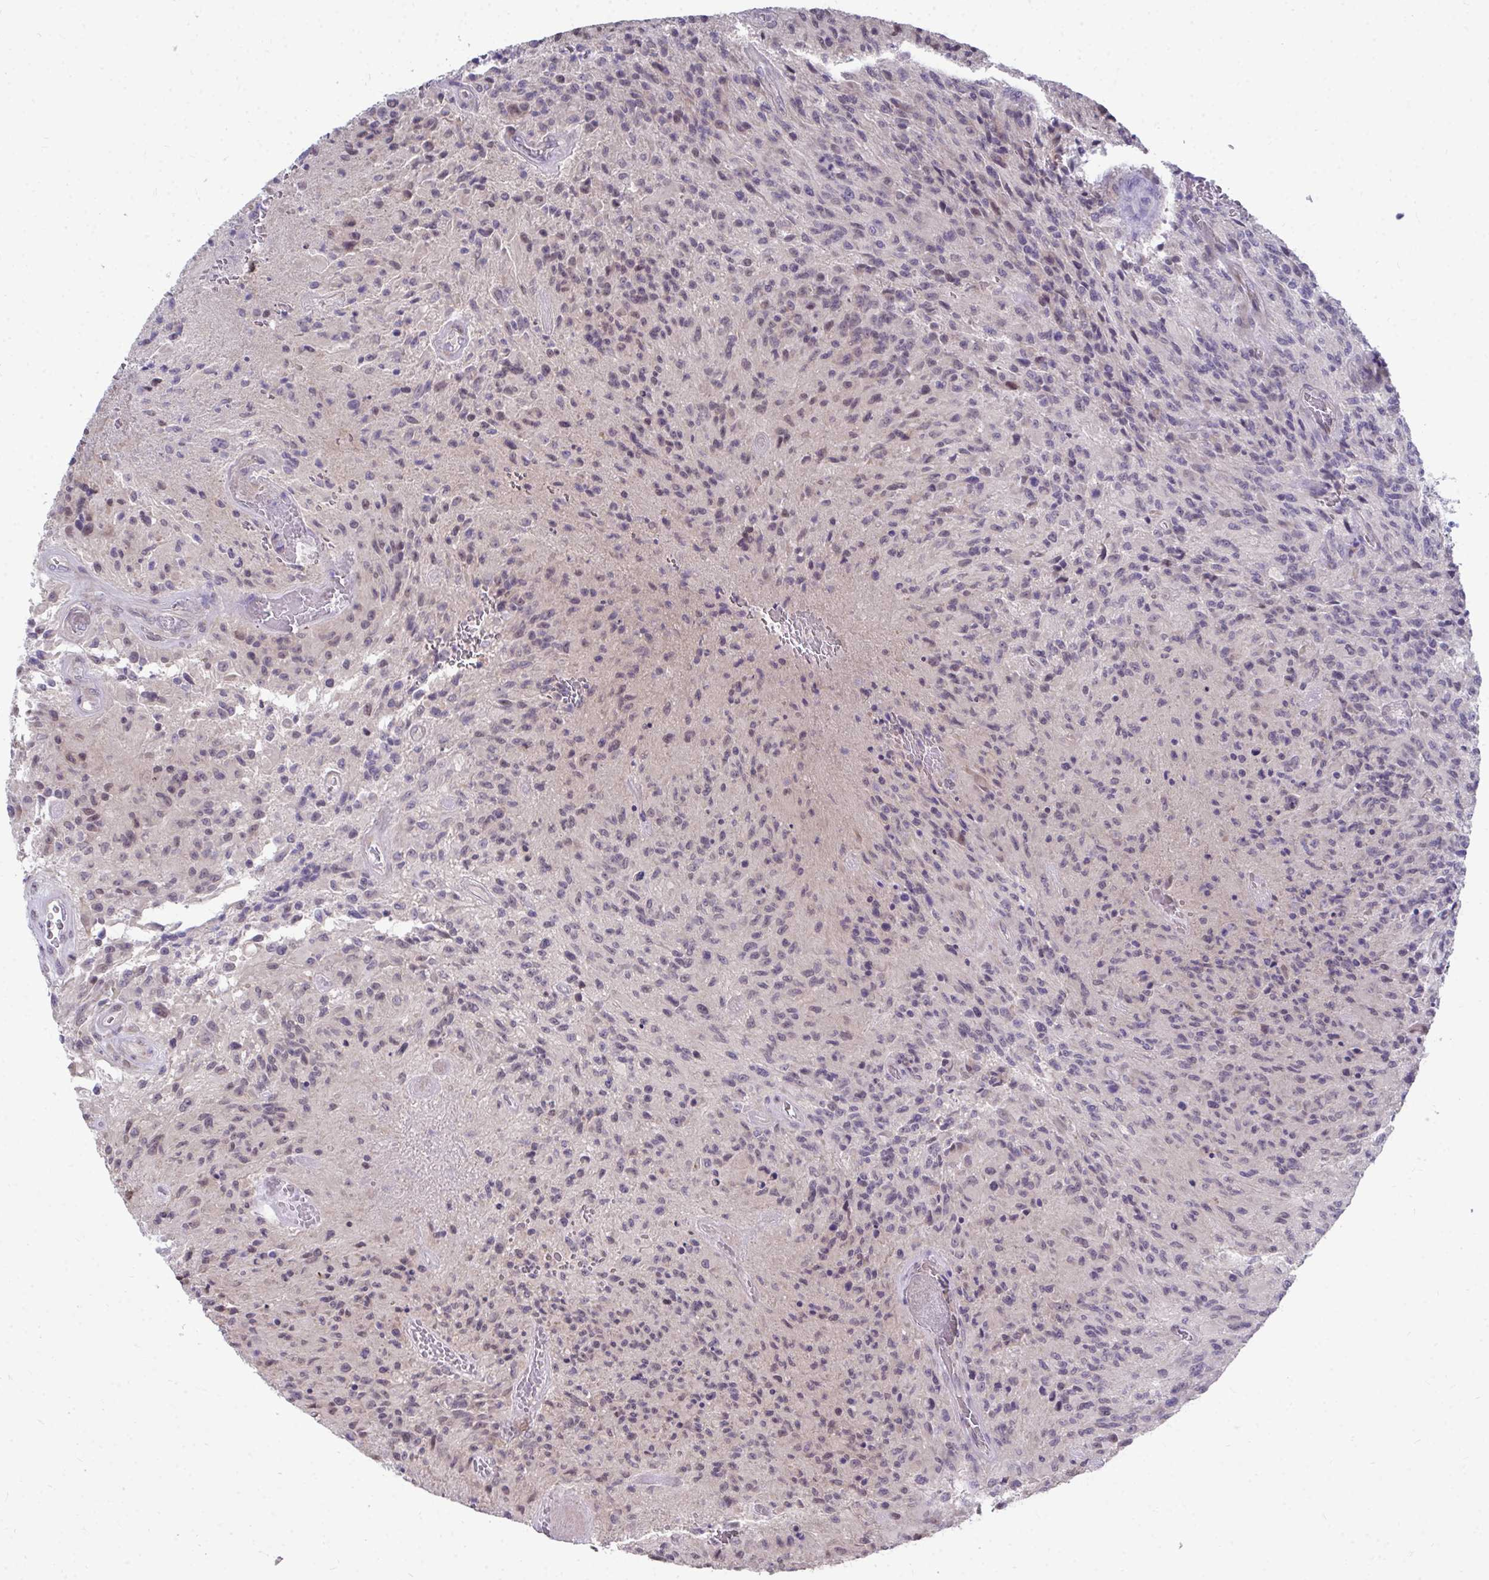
{"staining": {"intensity": "weak", "quantity": "<25%", "location": "nuclear"}, "tissue": "glioma", "cell_type": "Tumor cells", "image_type": "cancer", "snomed": [{"axis": "morphology", "description": "Normal tissue, NOS"}, {"axis": "morphology", "description": "Glioma, malignant, High grade"}, {"axis": "topography", "description": "Cerebral cortex"}], "caption": "Protein analysis of malignant glioma (high-grade) demonstrates no significant expression in tumor cells.", "gene": "MROH8", "patient": {"sex": "male", "age": 56}}